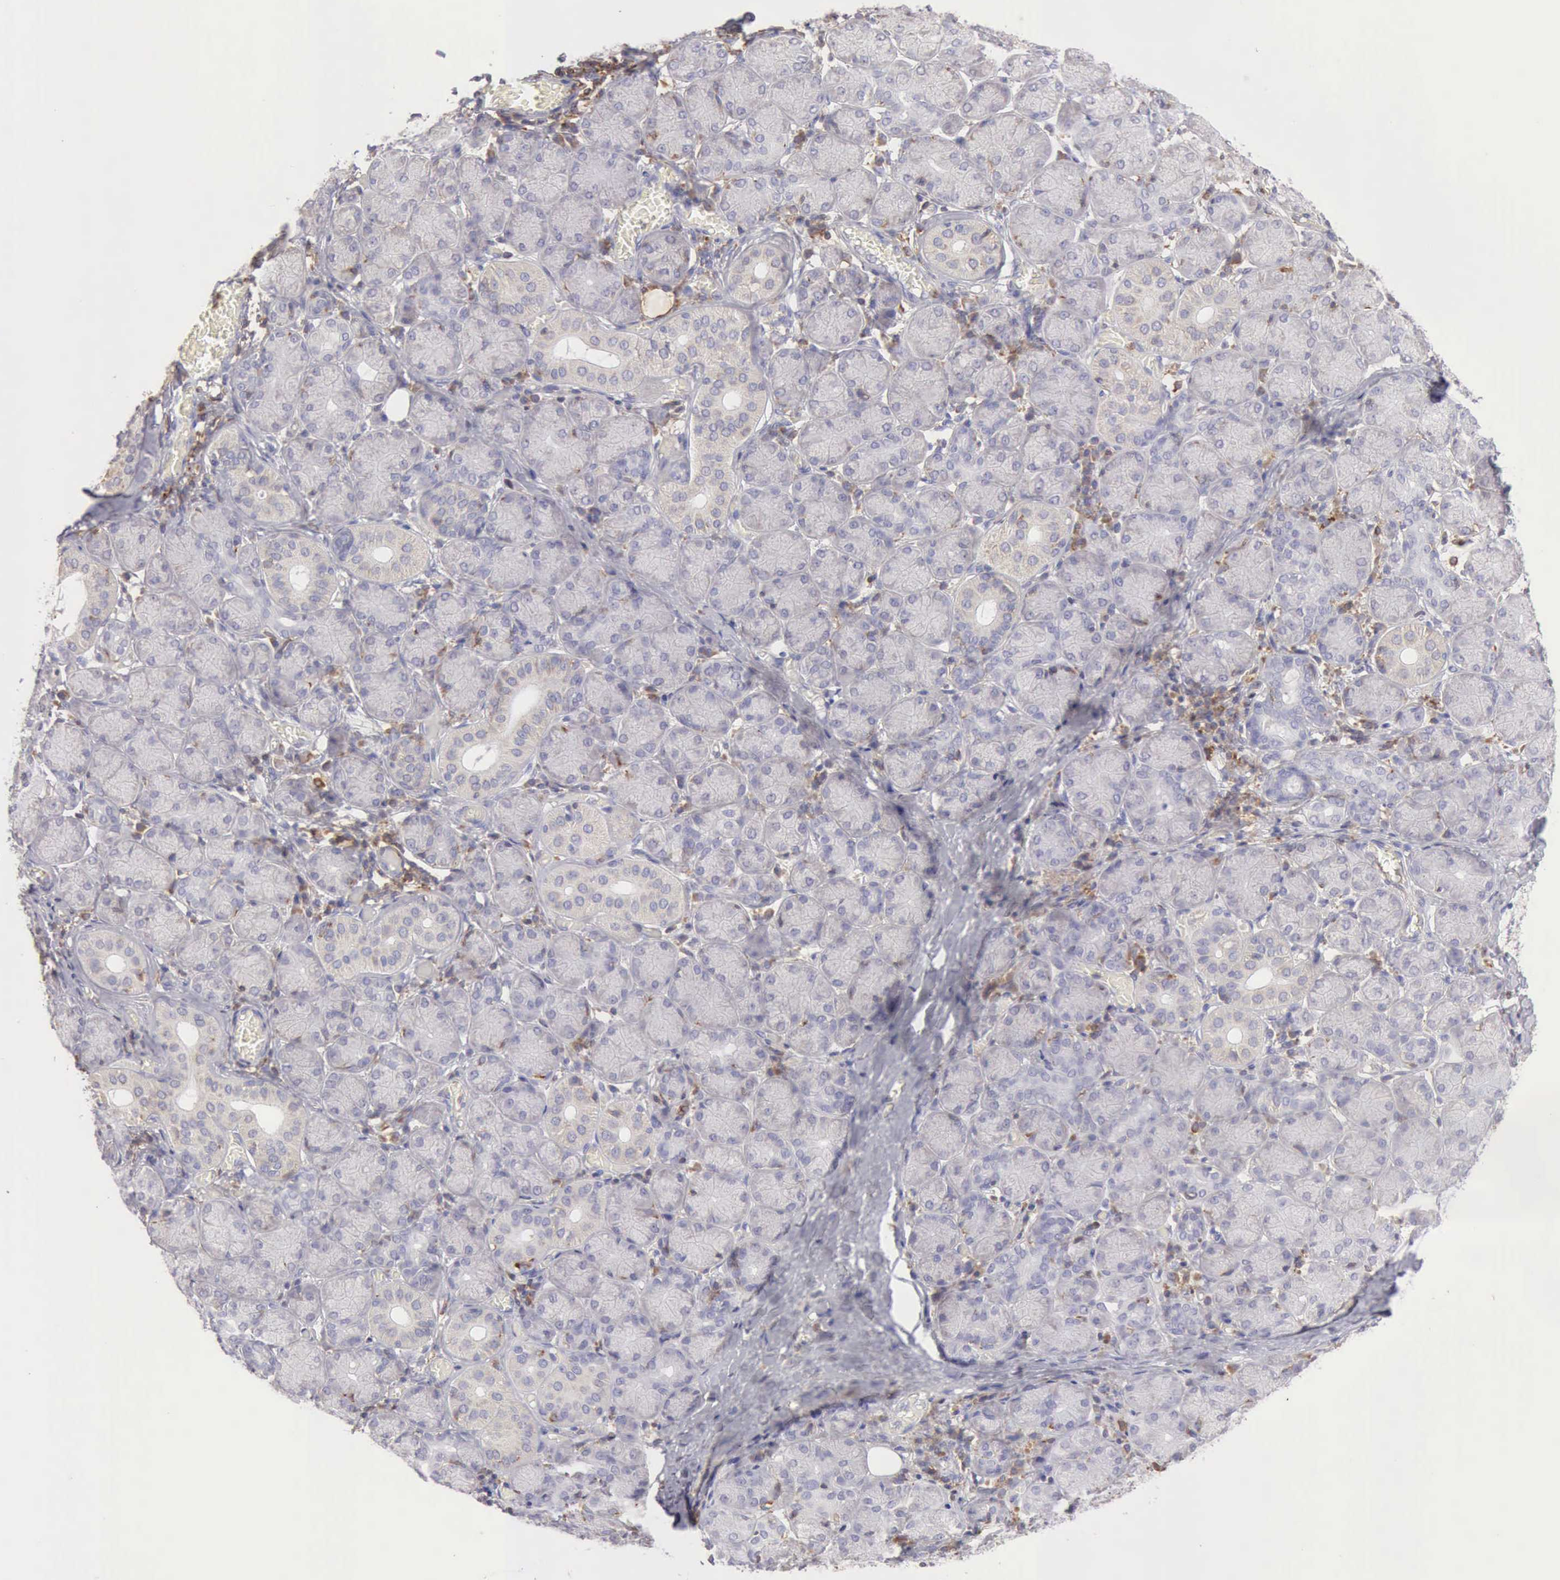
{"staining": {"intensity": "negative", "quantity": "none", "location": "none"}, "tissue": "salivary gland", "cell_type": "Glandular cells", "image_type": "normal", "snomed": [{"axis": "morphology", "description": "Normal tissue, NOS"}, {"axis": "topography", "description": "Salivary gland"}], "caption": "The IHC micrograph has no significant positivity in glandular cells of salivary gland. (DAB immunohistochemistry, high magnification).", "gene": "ARHGAP4", "patient": {"sex": "female", "age": 24}}